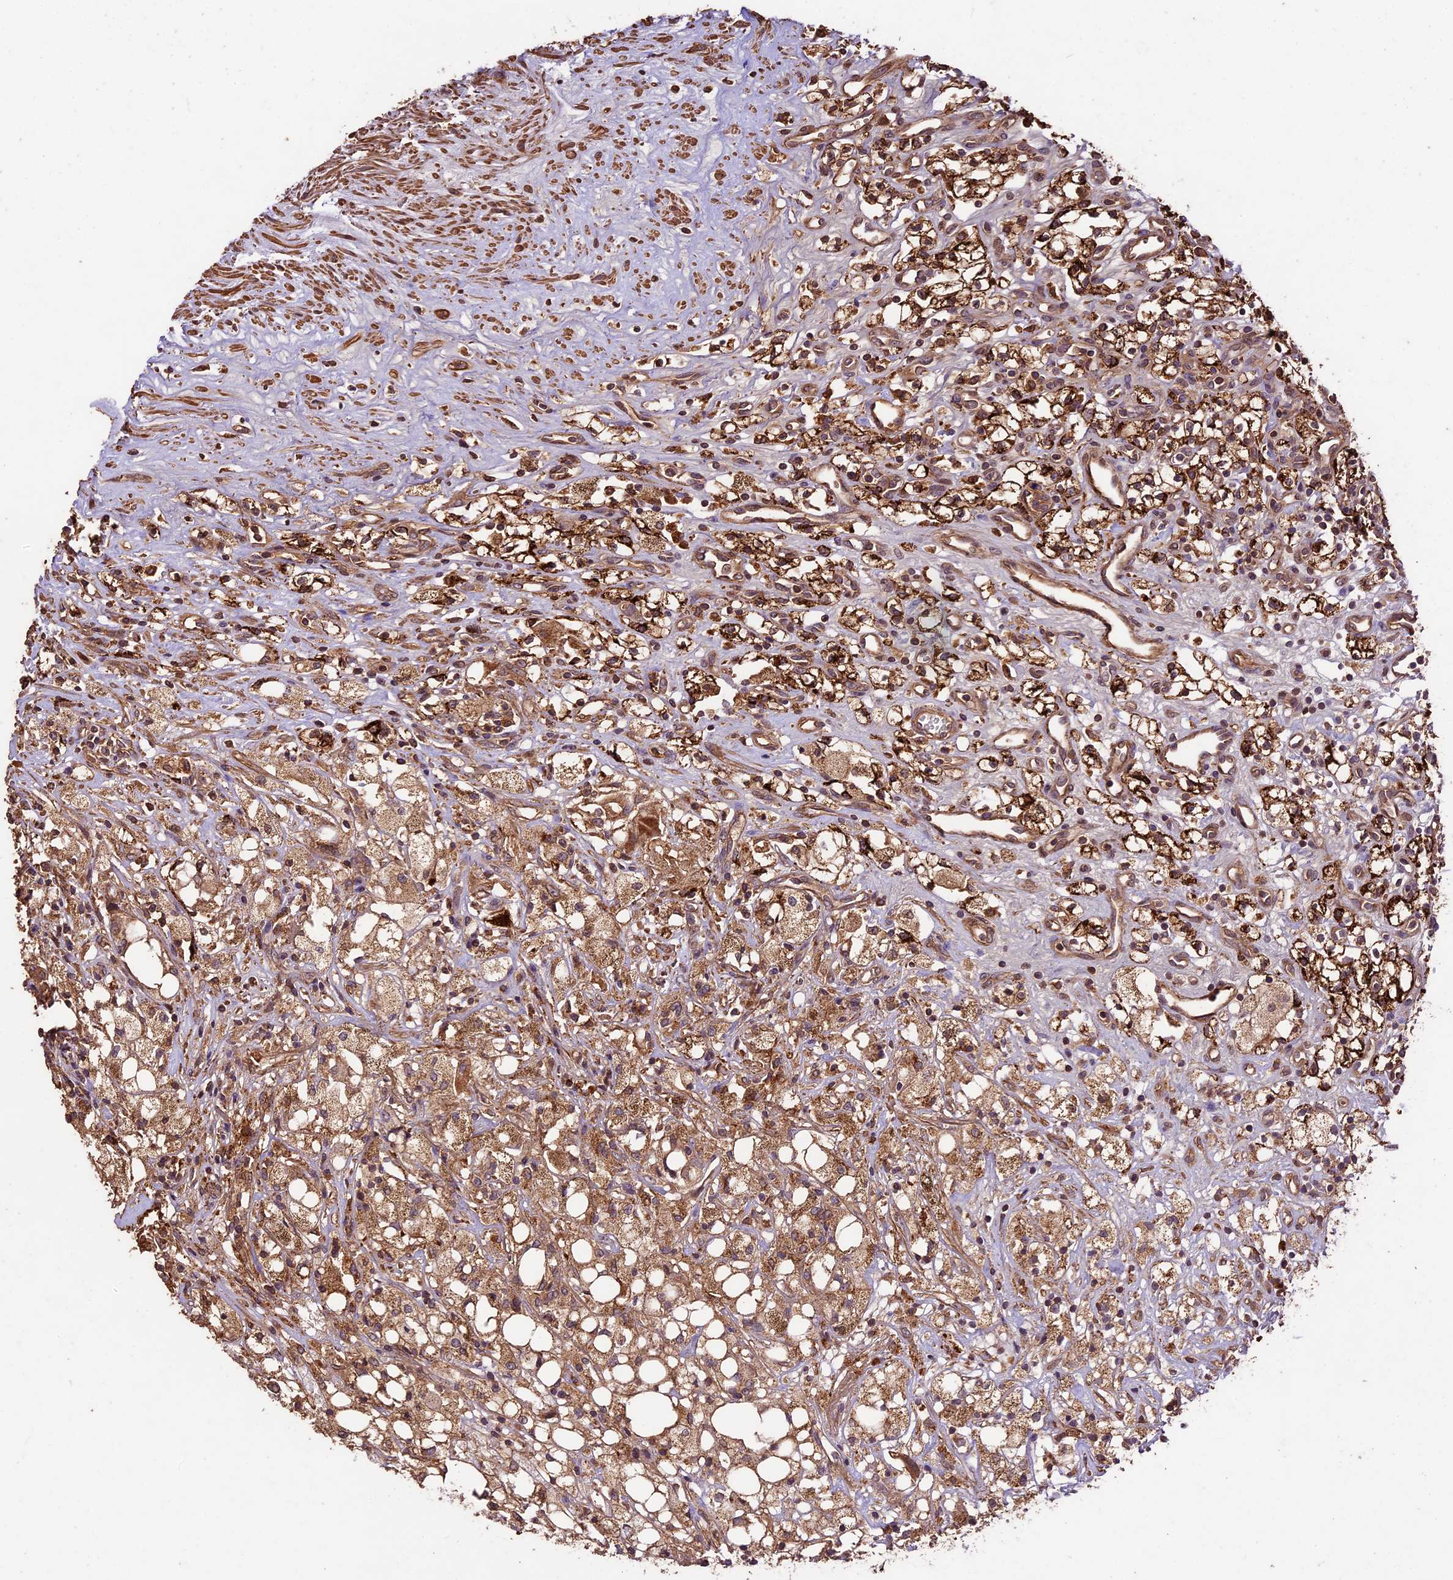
{"staining": {"intensity": "strong", "quantity": ">75%", "location": "cytoplasmic/membranous"}, "tissue": "renal cancer", "cell_type": "Tumor cells", "image_type": "cancer", "snomed": [{"axis": "morphology", "description": "Adenocarcinoma, NOS"}, {"axis": "topography", "description": "Kidney"}], "caption": "Human renal cancer (adenocarcinoma) stained for a protein (brown) displays strong cytoplasmic/membranous positive staining in approximately >75% of tumor cells.", "gene": "CRLF1", "patient": {"sex": "male", "age": 59}}